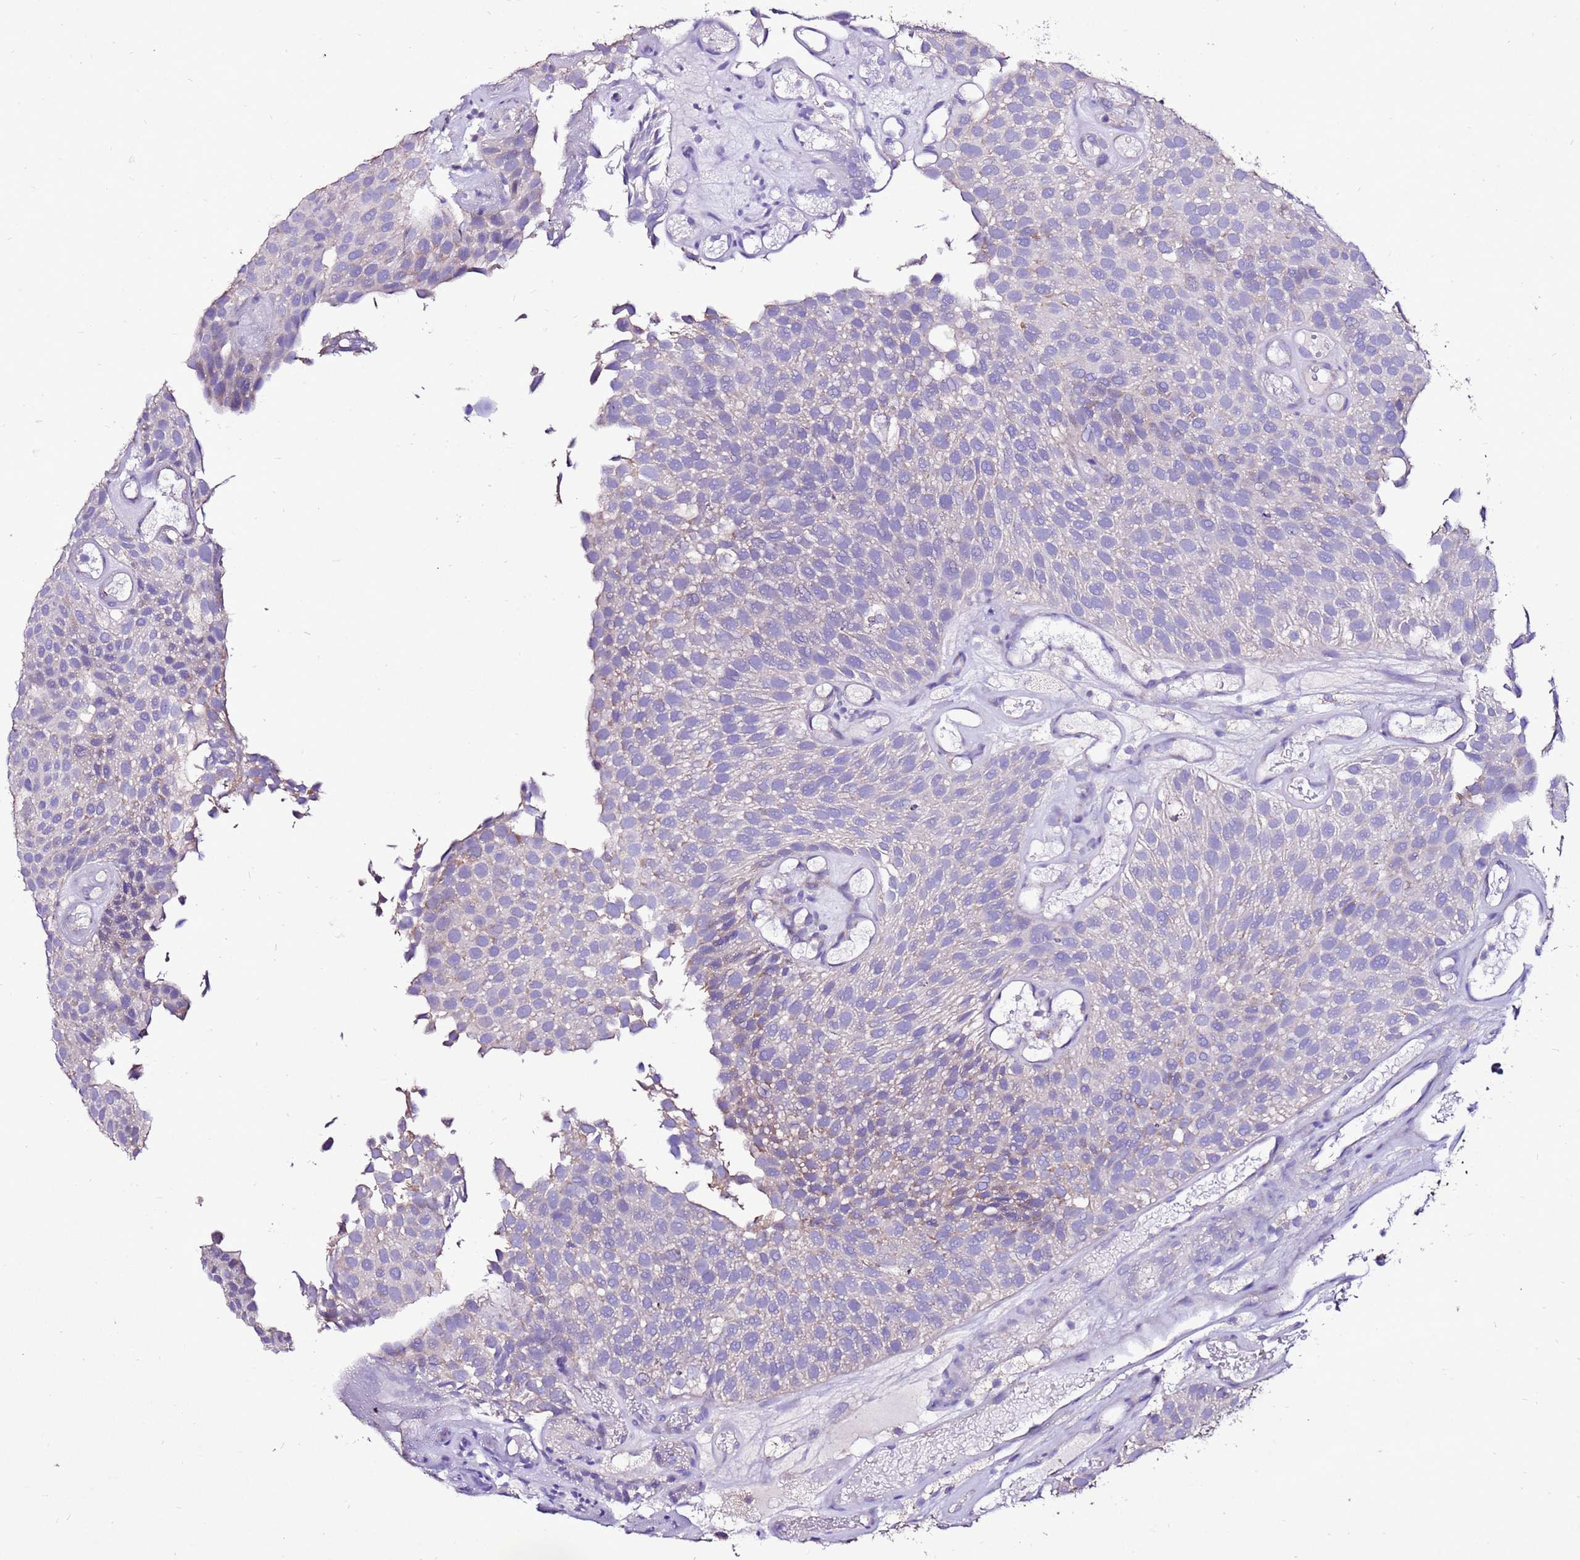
{"staining": {"intensity": "negative", "quantity": "none", "location": "none"}, "tissue": "urothelial cancer", "cell_type": "Tumor cells", "image_type": "cancer", "snomed": [{"axis": "morphology", "description": "Urothelial carcinoma, Low grade"}, {"axis": "topography", "description": "Urinary bladder"}], "caption": "This is a photomicrograph of immunohistochemistry (IHC) staining of low-grade urothelial carcinoma, which shows no positivity in tumor cells.", "gene": "TMEM106C", "patient": {"sex": "male", "age": 89}}